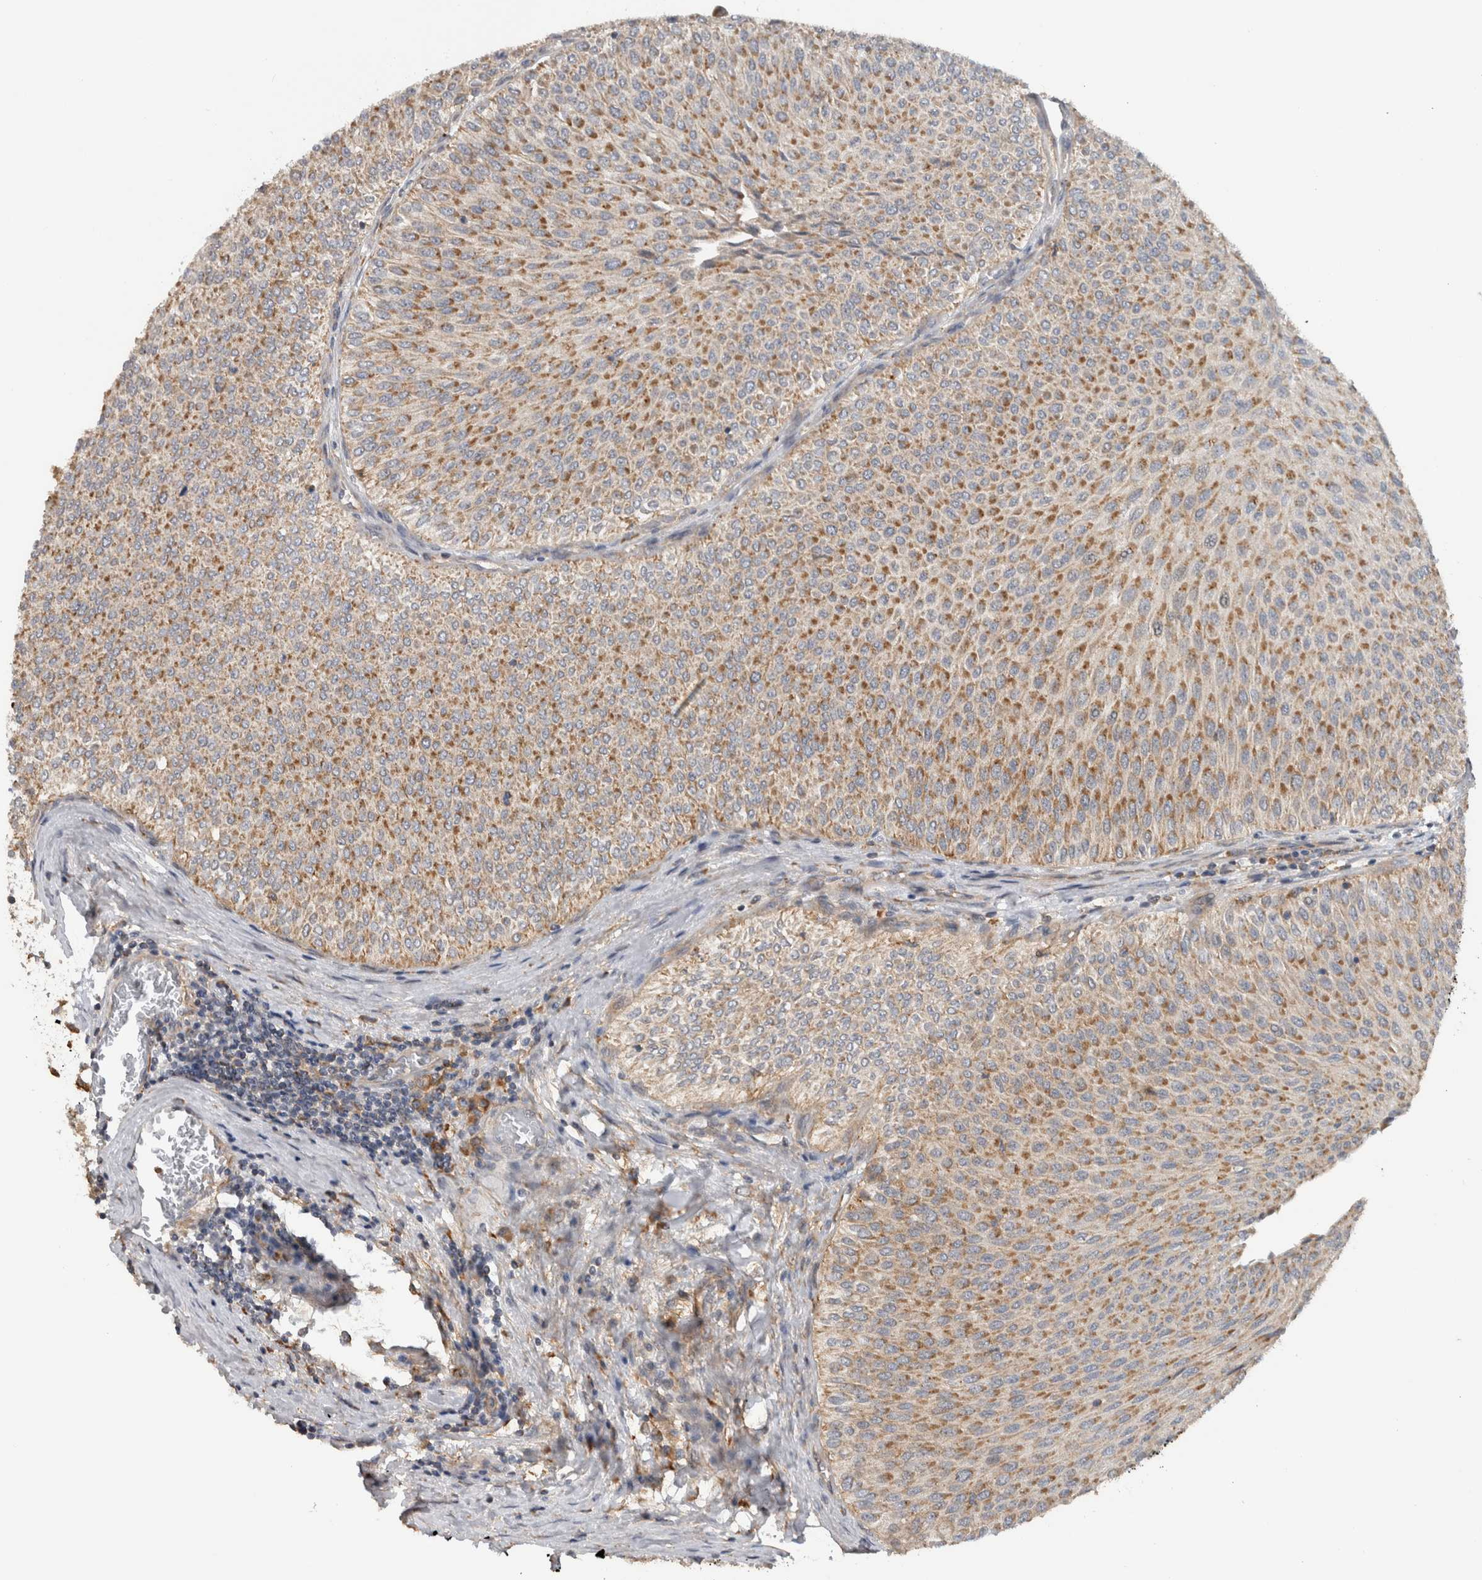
{"staining": {"intensity": "moderate", "quantity": ">75%", "location": "cytoplasmic/membranous"}, "tissue": "urothelial cancer", "cell_type": "Tumor cells", "image_type": "cancer", "snomed": [{"axis": "morphology", "description": "Urothelial carcinoma, Low grade"}, {"axis": "topography", "description": "Urinary bladder"}], "caption": "High-power microscopy captured an immunohistochemistry (IHC) histopathology image of low-grade urothelial carcinoma, revealing moderate cytoplasmic/membranous staining in about >75% of tumor cells. The staining was performed using DAB (3,3'-diaminobenzidine) to visualize the protein expression in brown, while the nuclei were stained in blue with hematoxylin (Magnification: 20x).", "gene": "ADGRL3", "patient": {"sex": "male", "age": 78}}